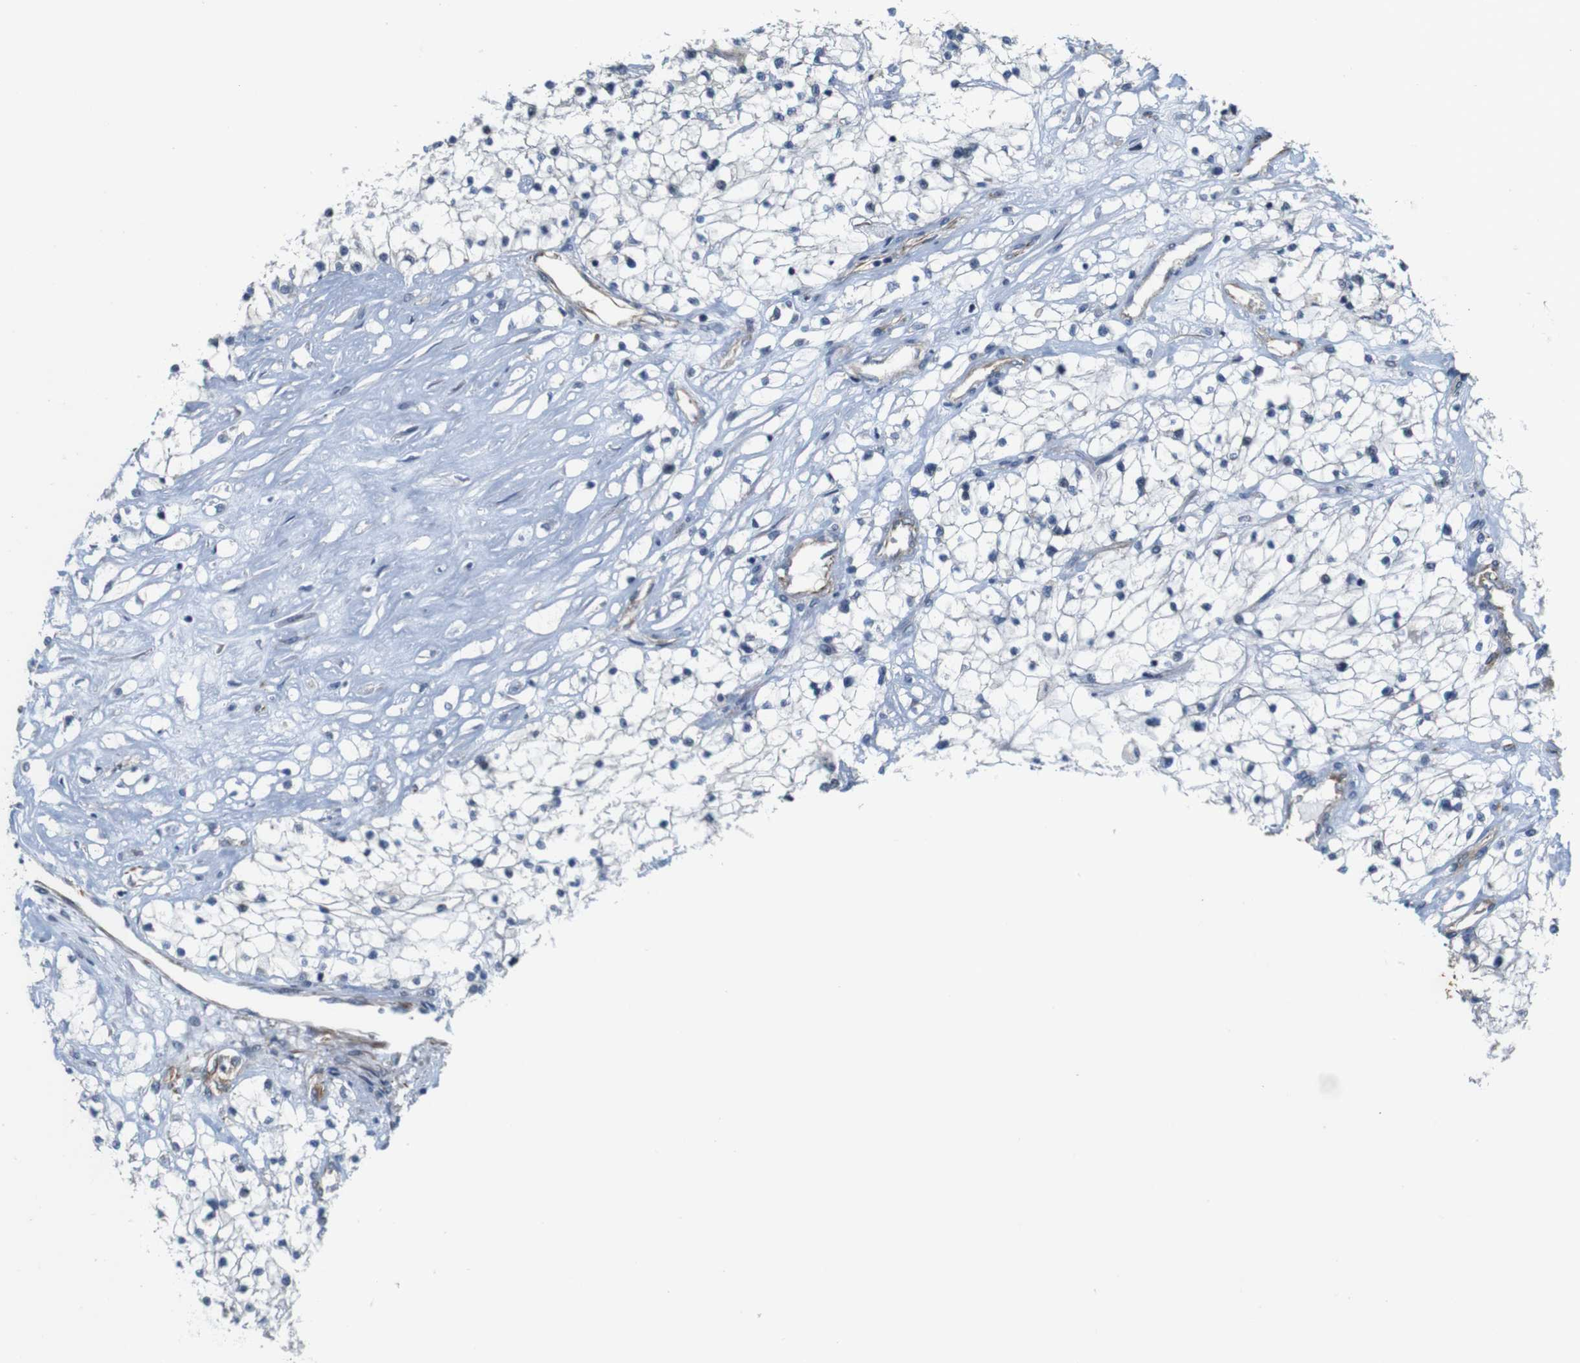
{"staining": {"intensity": "negative", "quantity": "none", "location": "none"}, "tissue": "renal cancer", "cell_type": "Tumor cells", "image_type": "cancer", "snomed": [{"axis": "morphology", "description": "Adenocarcinoma, NOS"}, {"axis": "topography", "description": "Kidney"}], "caption": "An IHC image of renal cancer (adenocarcinoma) is shown. There is no staining in tumor cells of renal cancer (adenocarcinoma).", "gene": "JPH1", "patient": {"sex": "male", "age": 68}}